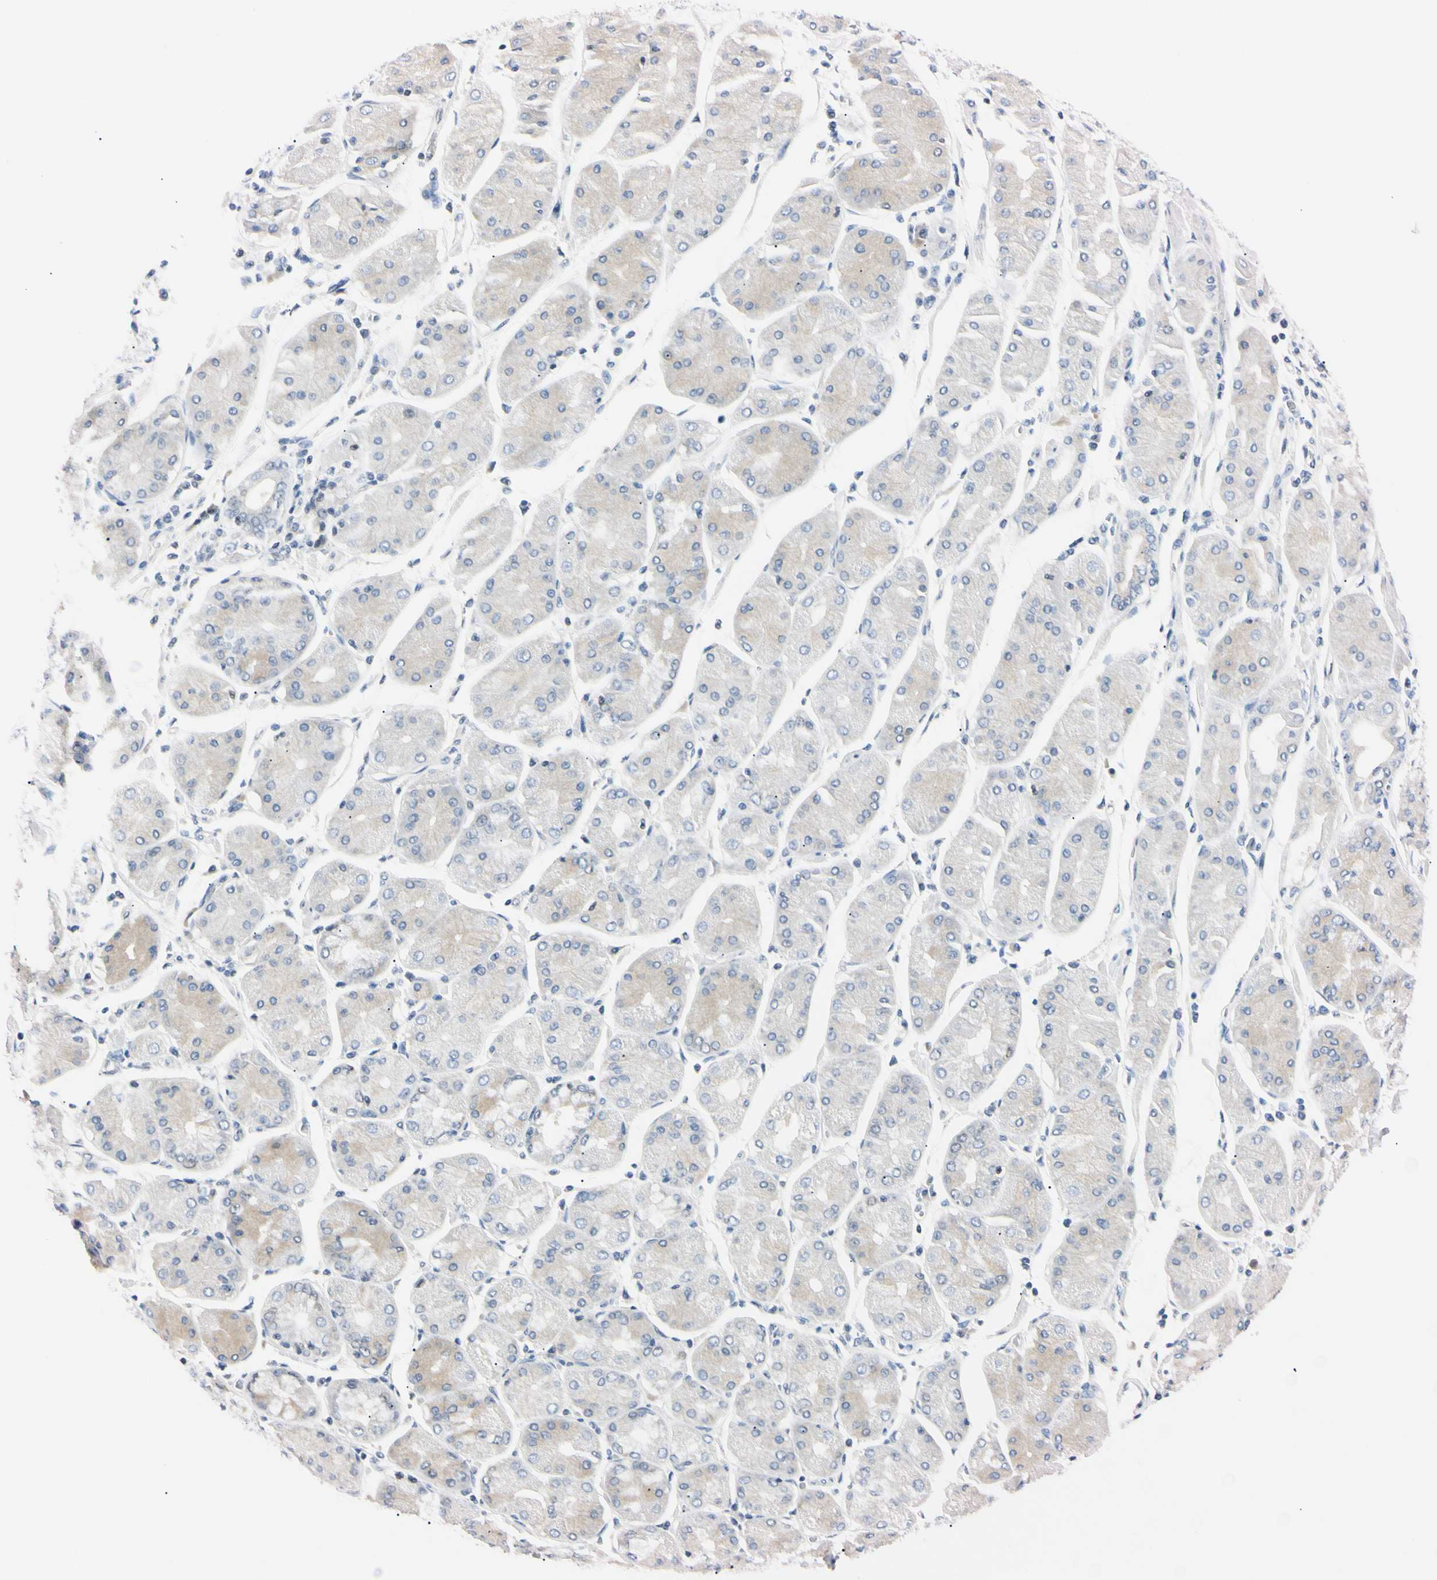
{"staining": {"intensity": "weak", "quantity": ">75%", "location": "cytoplasmic/membranous"}, "tissue": "stomach cancer", "cell_type": "Tumor cells", "image_type": "cancer", "snomed": [{"axis": "morphology", "description": "Normal tissue, NOS"}, {"axis": "morphology", "description": "Adenocarcinoma, NOS"}, {"axis": "topography", "description": "Stomach, upper"}, {"axis": "topography", "description": "Stomach"}], "caption": "A photomicrograph of human adenocarcinoma (stomach) stained for a protein exhibits weak cytoplasmic/membranous brown staining in tumor cells. Nuclei are stained in blue.", "gene": "C1orf174", "patient": {"sex": "male", "age": 59}}